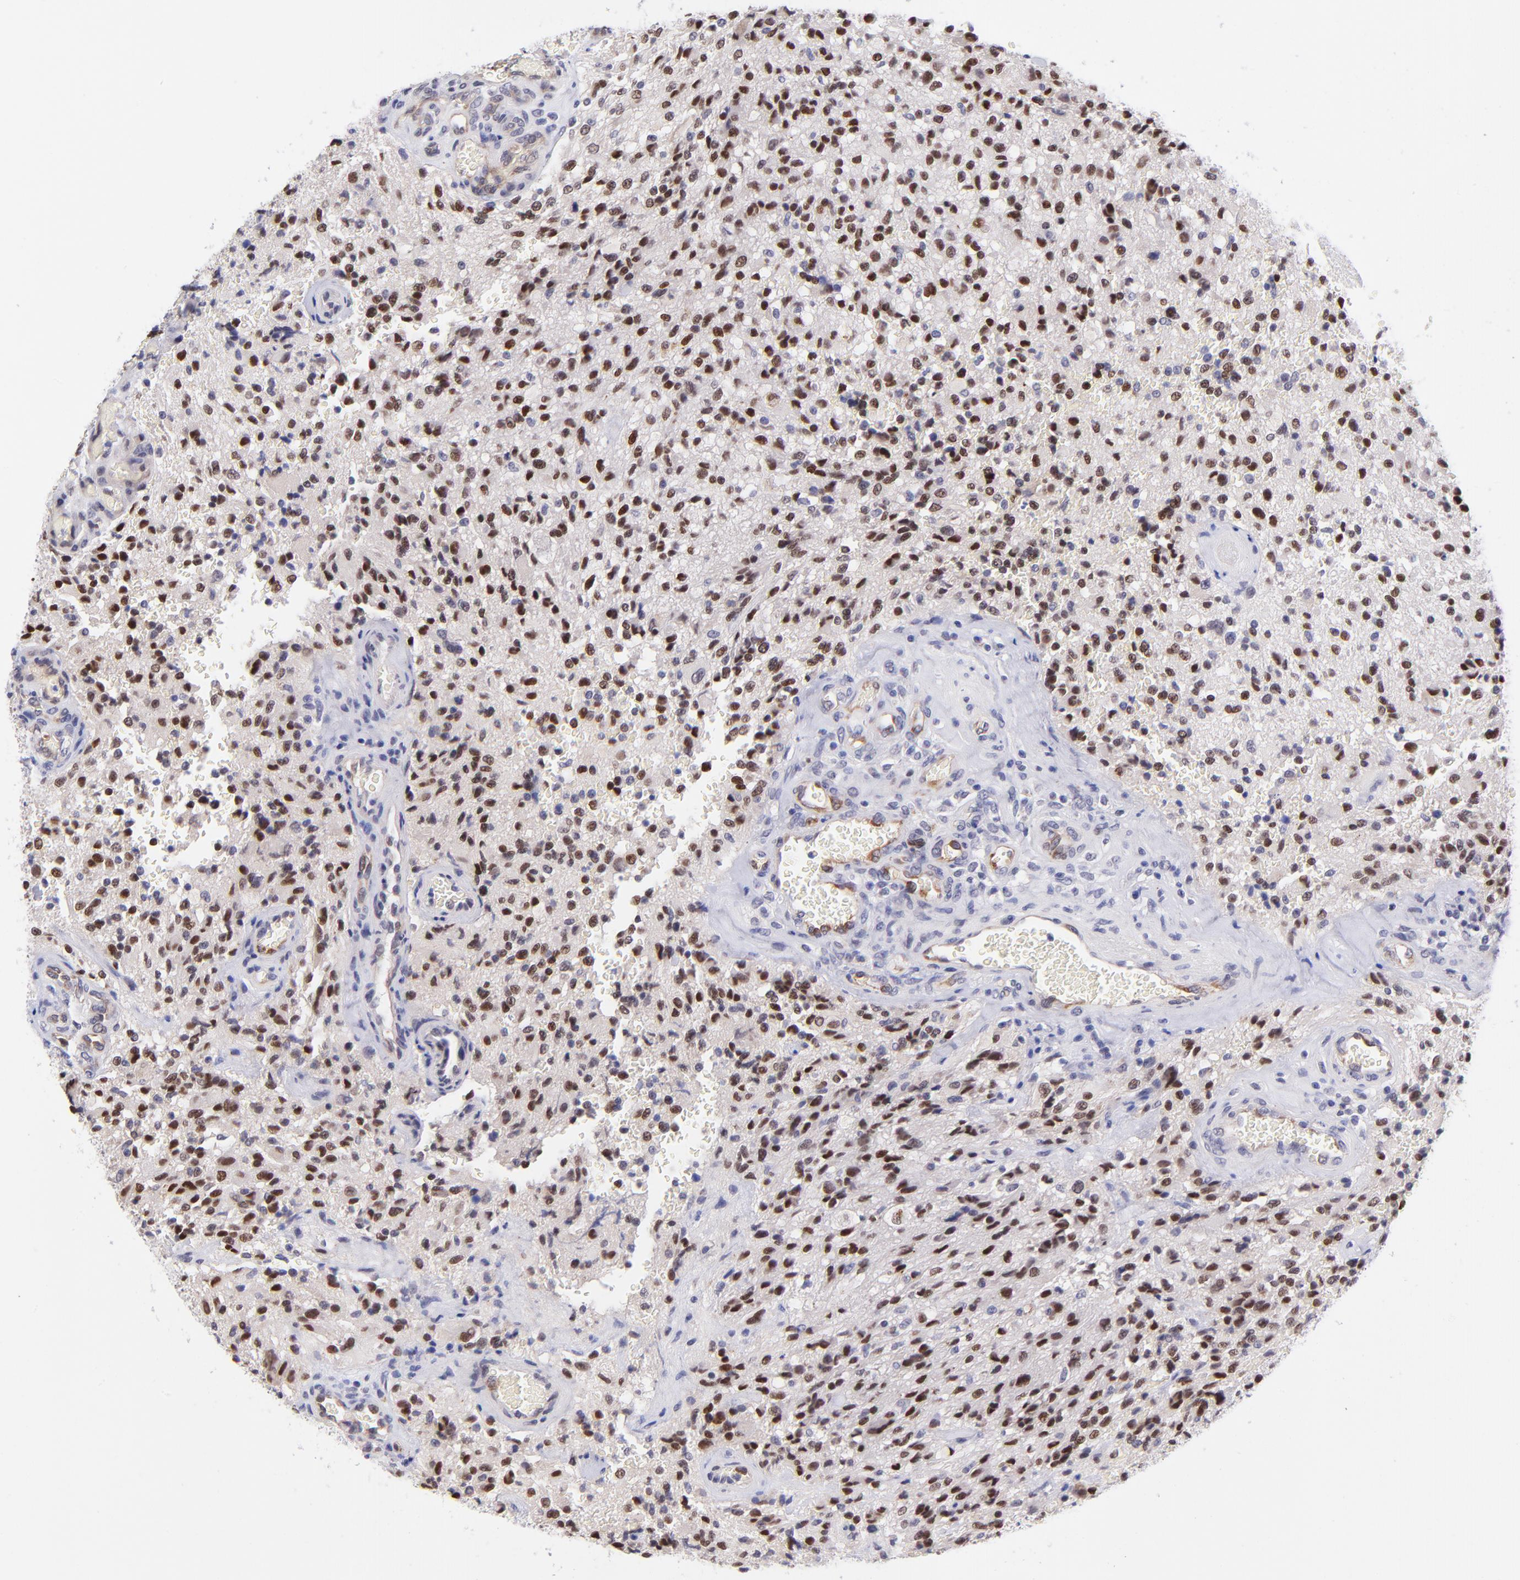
{"staining": {"intensity": "strong", "quantity": ">75%", "location": "nuclear"}, "tissue": "glioma", "cell_type": "Tumor cells", "image_type": "cancer", "snomed": [{"axis": "morphology", "description": "Normal tissue, NOS"}, {"axis": "morphology", "description": "Glioma, malignant, High grade"}, {"axis": "topography", "description": "Cerebral cortex"}], "caption": "Strong nuclear protein staining is identified in approximately >75% of tumor cells in malignant glioma (high-grade).", "gene": "SOX6", "patient": {"sex": "male", "age": 56}}